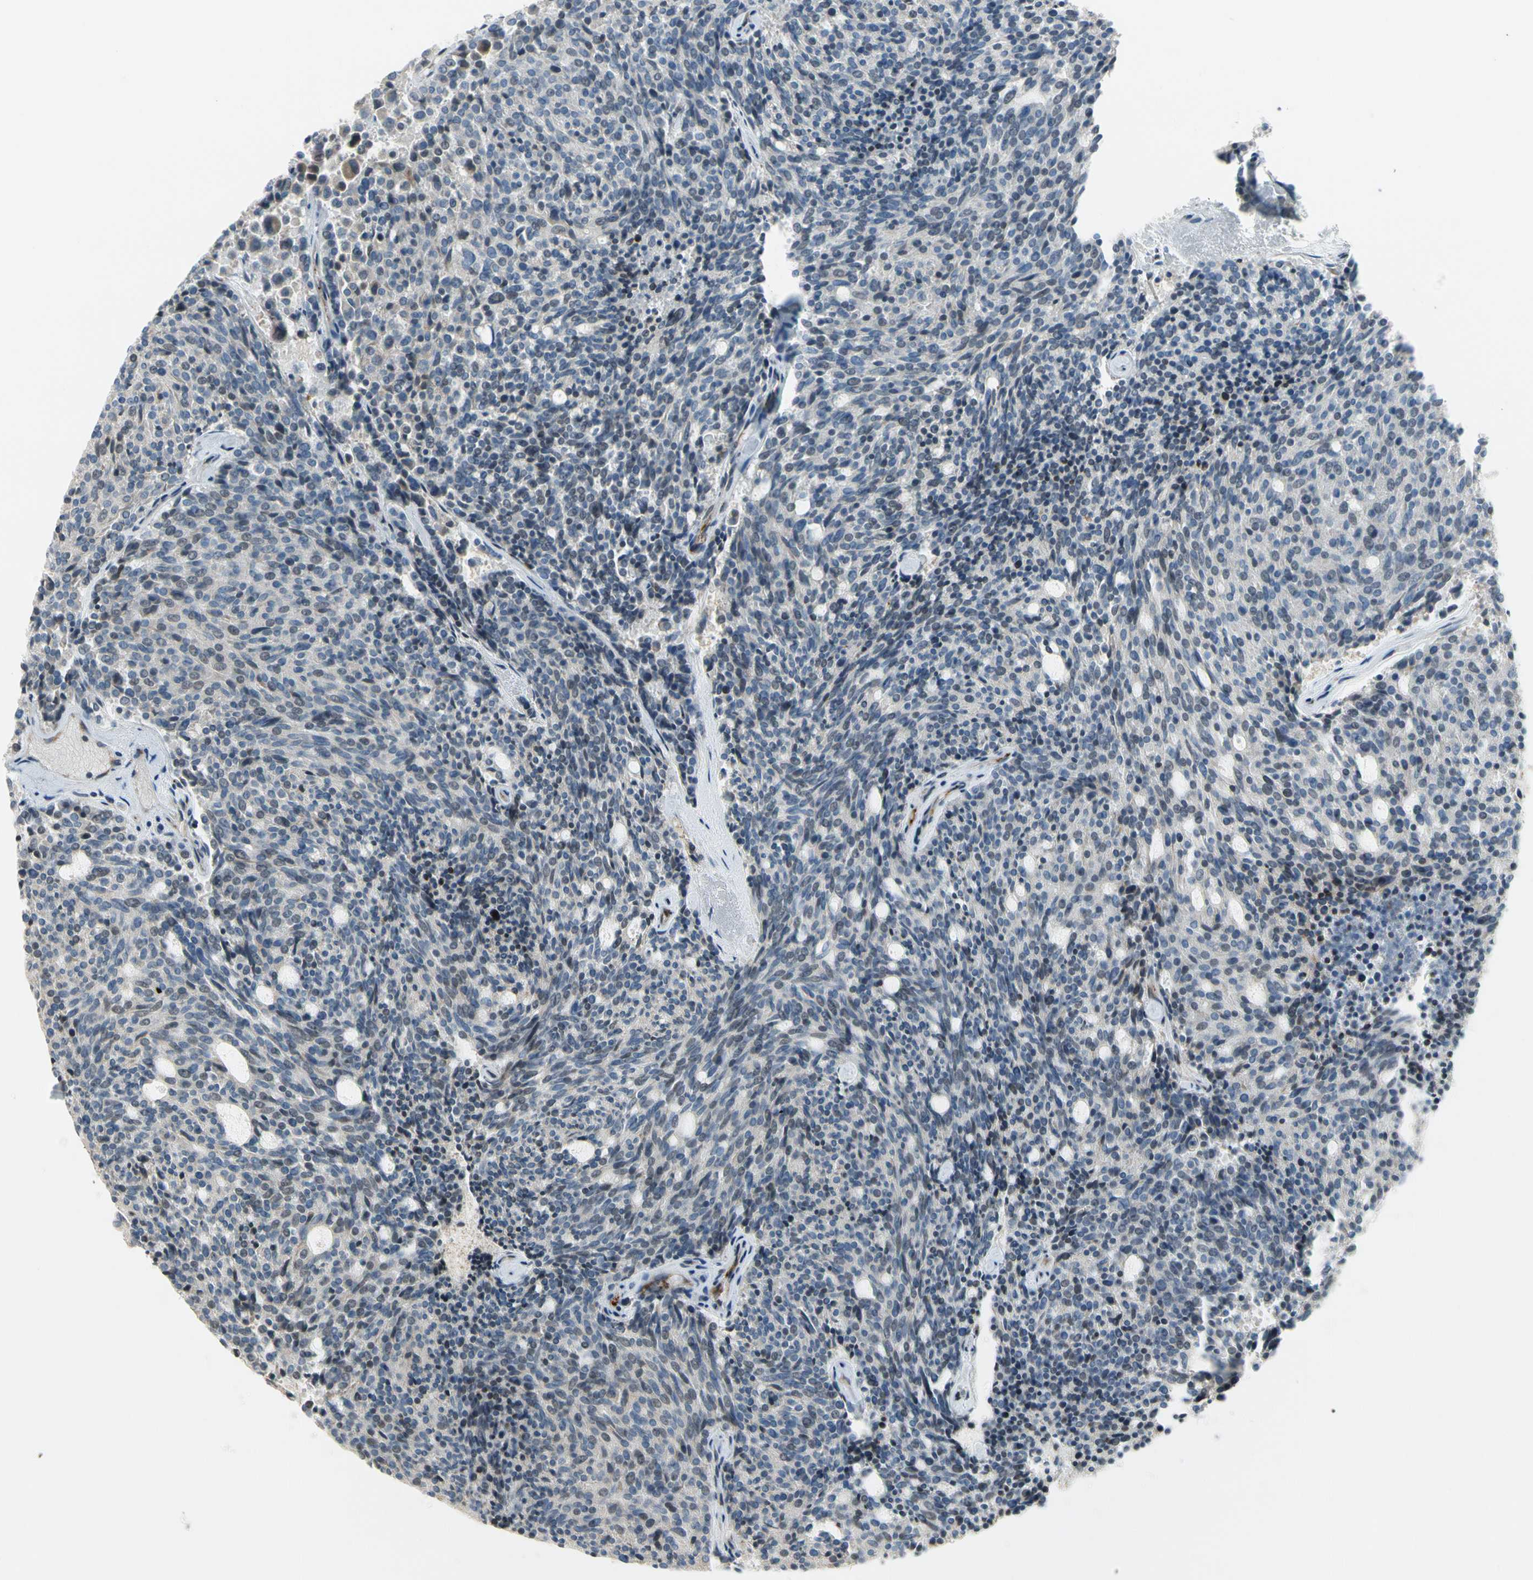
{"staining": {"intensity": "negative", "quantity": "none", "location": "none"}, "tissue": "carcinoid", "cell_type": "Tumor cells", "image_type": "cancer", "snomed": [{"axis": "morphology", "description": "Carcinoid, malignant, NOS"}, {"axis": "topography", "description": "Pancreas"}], "caption": "A photomicrograph of carcinoid (malignant) stained for a protein reveals no brown staining in tumor cells.", "gene": "PIP5K1B", "patient": {"sex": "female", "age": 54}}